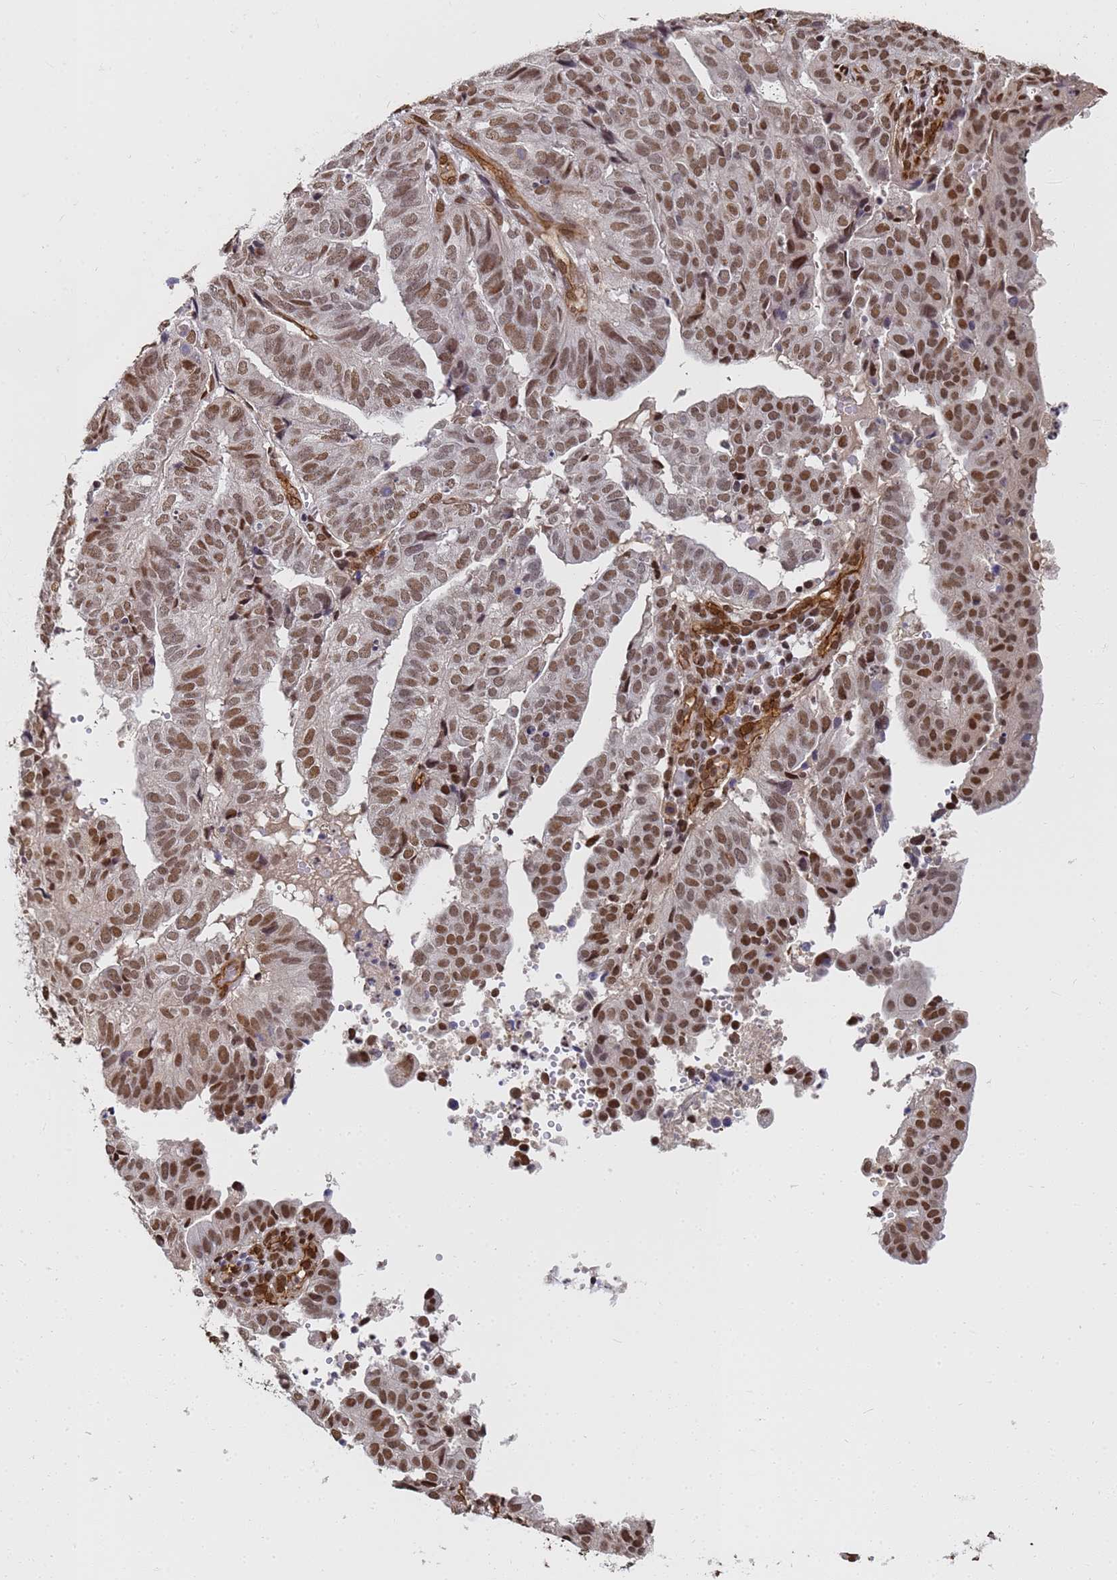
{"staining": {"intensity": "strong", "quantity": ">75%", "location": "nuclear"}, "tissue": "endometrial cancer", "cell_type": "Tumor cells", "image_type": "cancer", "snomed": [{"axis": "morphology", "description": "Adenocarcinoma, NOS"}, {"axis": "topography", "description": "Uterus"}], "caption": "A brown stain shows strong nuclear positivity of a protein in endometrial cancer (adenocarcinoma) tumor cells.", "gene": "RAVER2", "patient": {"sex": "female", "age": 77}}